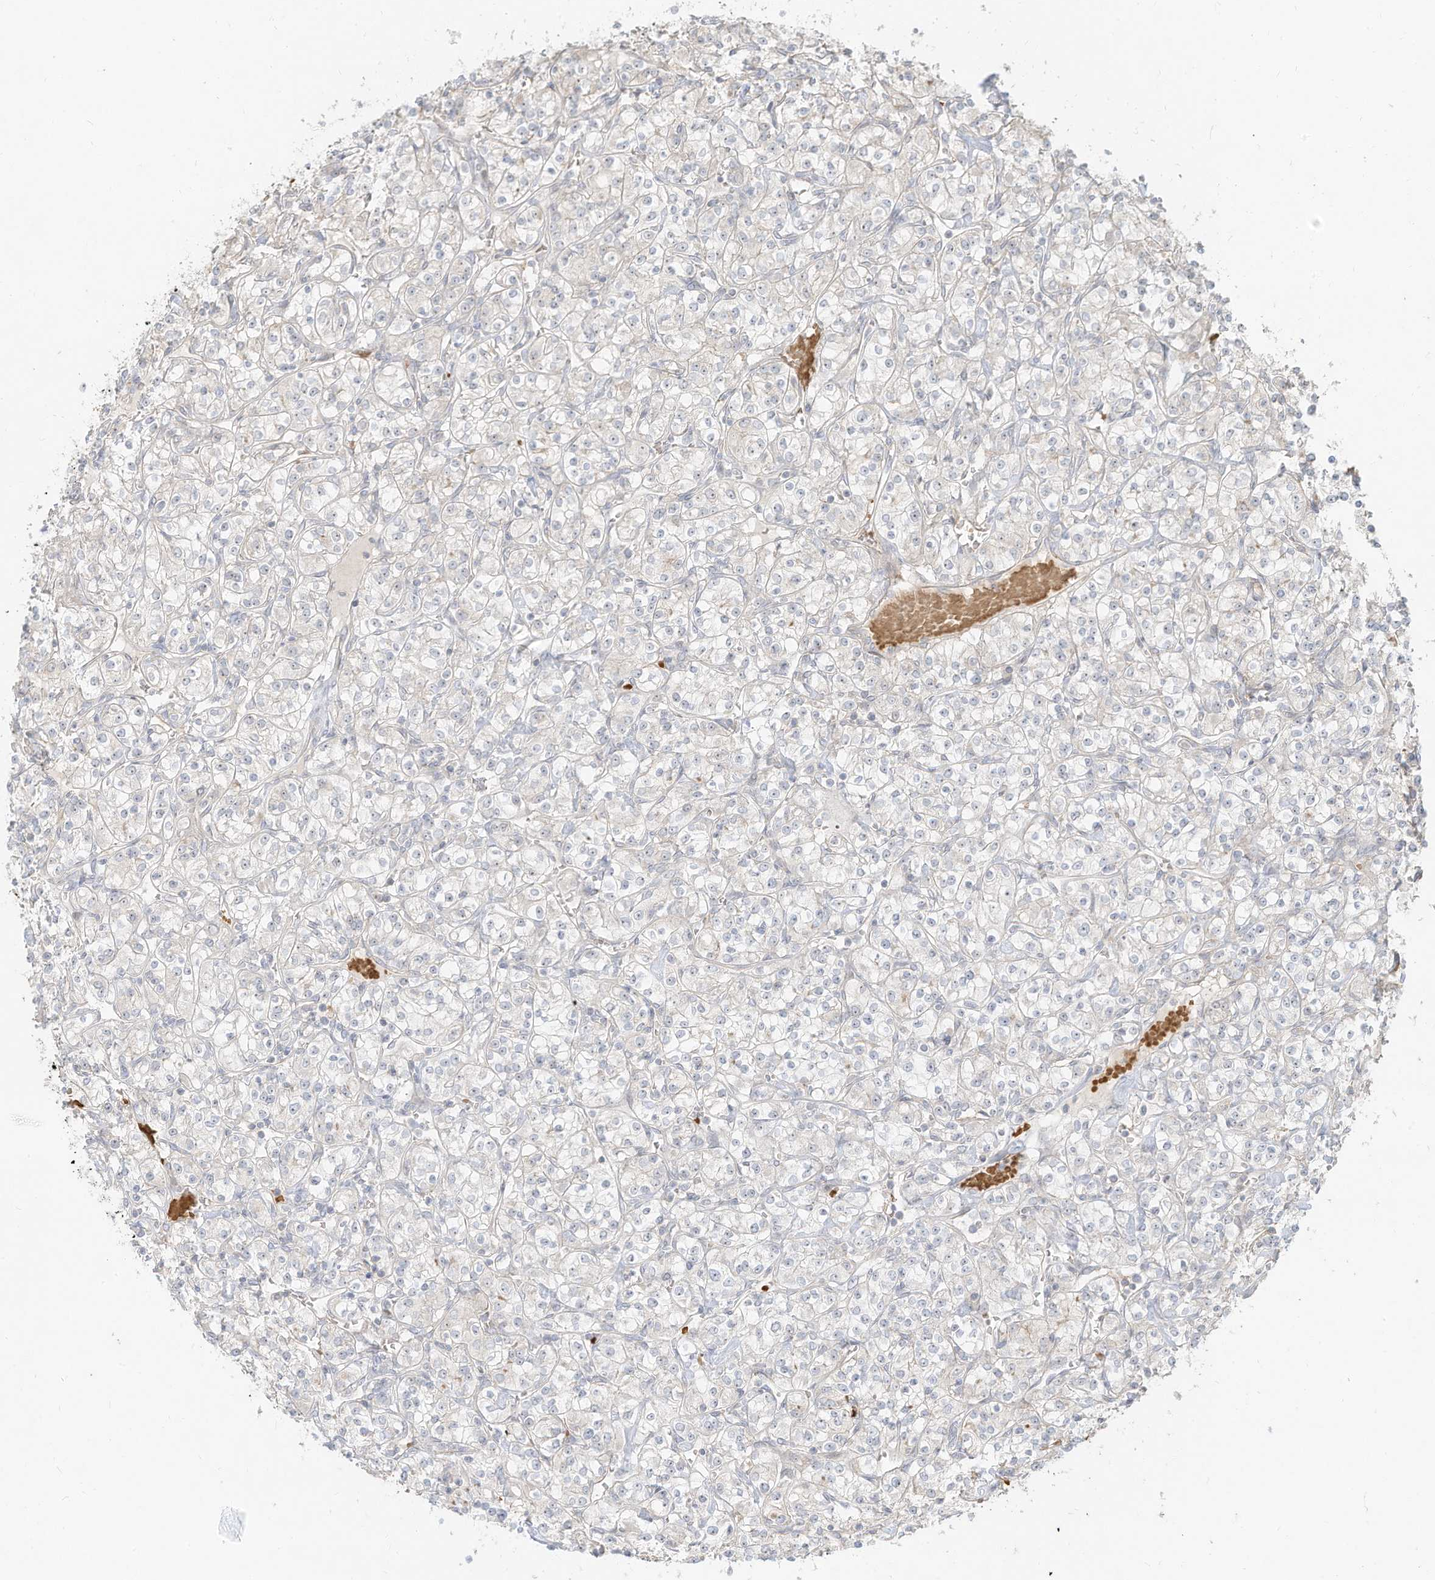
{"staining": {"intensity": "negative", "quantity": "none", "location": "none"}, "tissue": "renal cancer", "cell_type": "Tumor cells", "image_type": "cancer", "snomed": [{"axis": "morphology", "description": "Adenocarcinoma, NOS"}, {"axis": "topography", "description": "Kidney"}], "caption": "Immunohistochemistry (IHC) histopathology image of renal cancer (adenocarcinoma) stained for a protein (brown), which shows no staining in tumor cells.", "gene": "OFD1", "patient": {"sex": "male", "age": 77}}